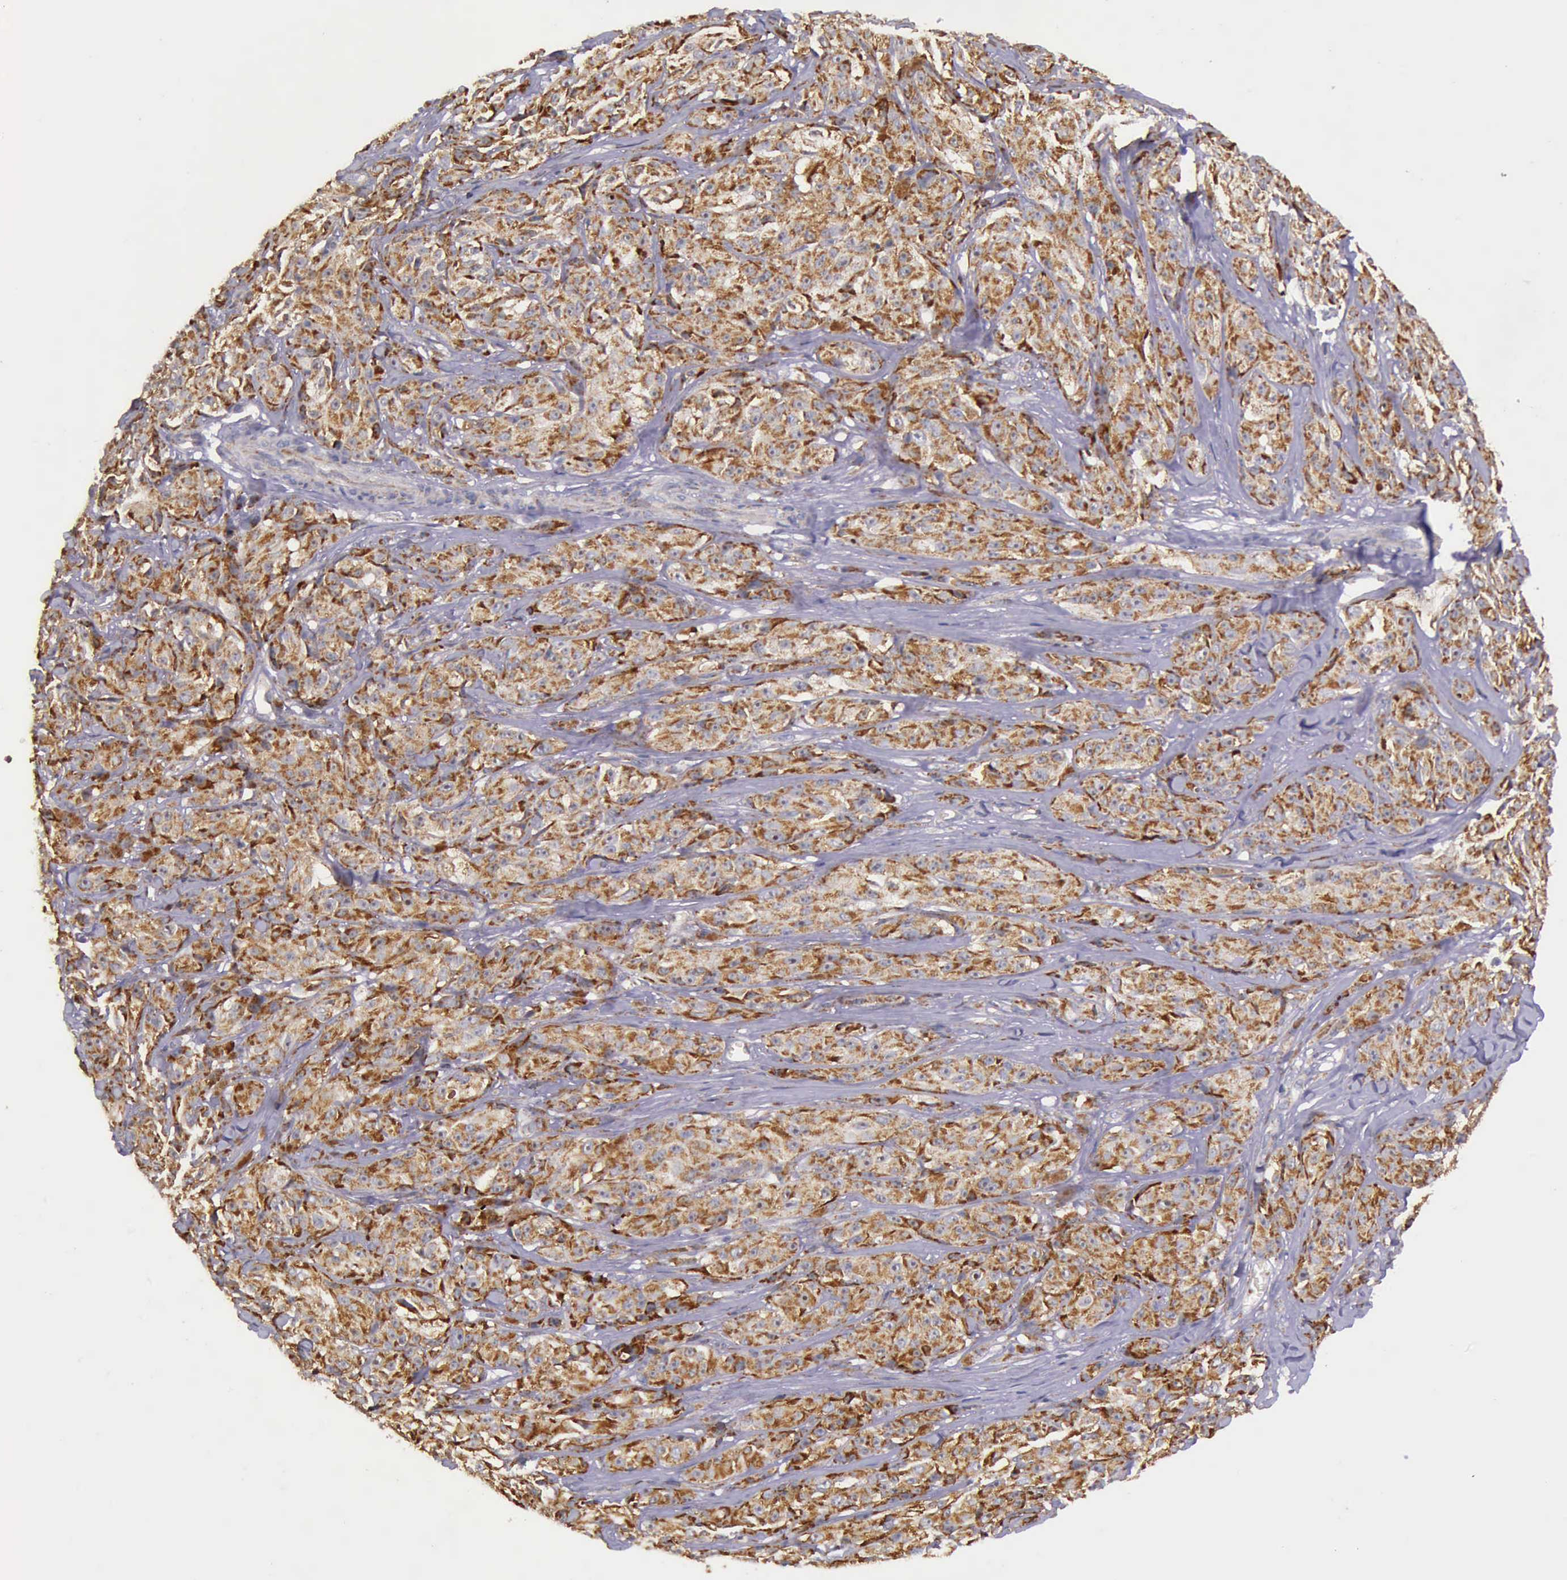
{"staining": {"intensity": "strong", "quantity": ">75%", "location": "cytoplasmic/membranous"}, "tissue": "melanoma", "cell_type": "Tumor cells", "image_type": "cancer", "snomed": [{"axis": "morphology", "description": "Malignant melanoma, NOS"}, {"axis": "topography", "description": "Skin"}], "caption": "An image showing strong cytoplasmic/membranous positivity in approximately >75% of tumor cells in malignant melanoma, as visualized by brown immunohistochemical staining.", "gene": "TXN2", "patient": {"sex": "male", "age": 56}}